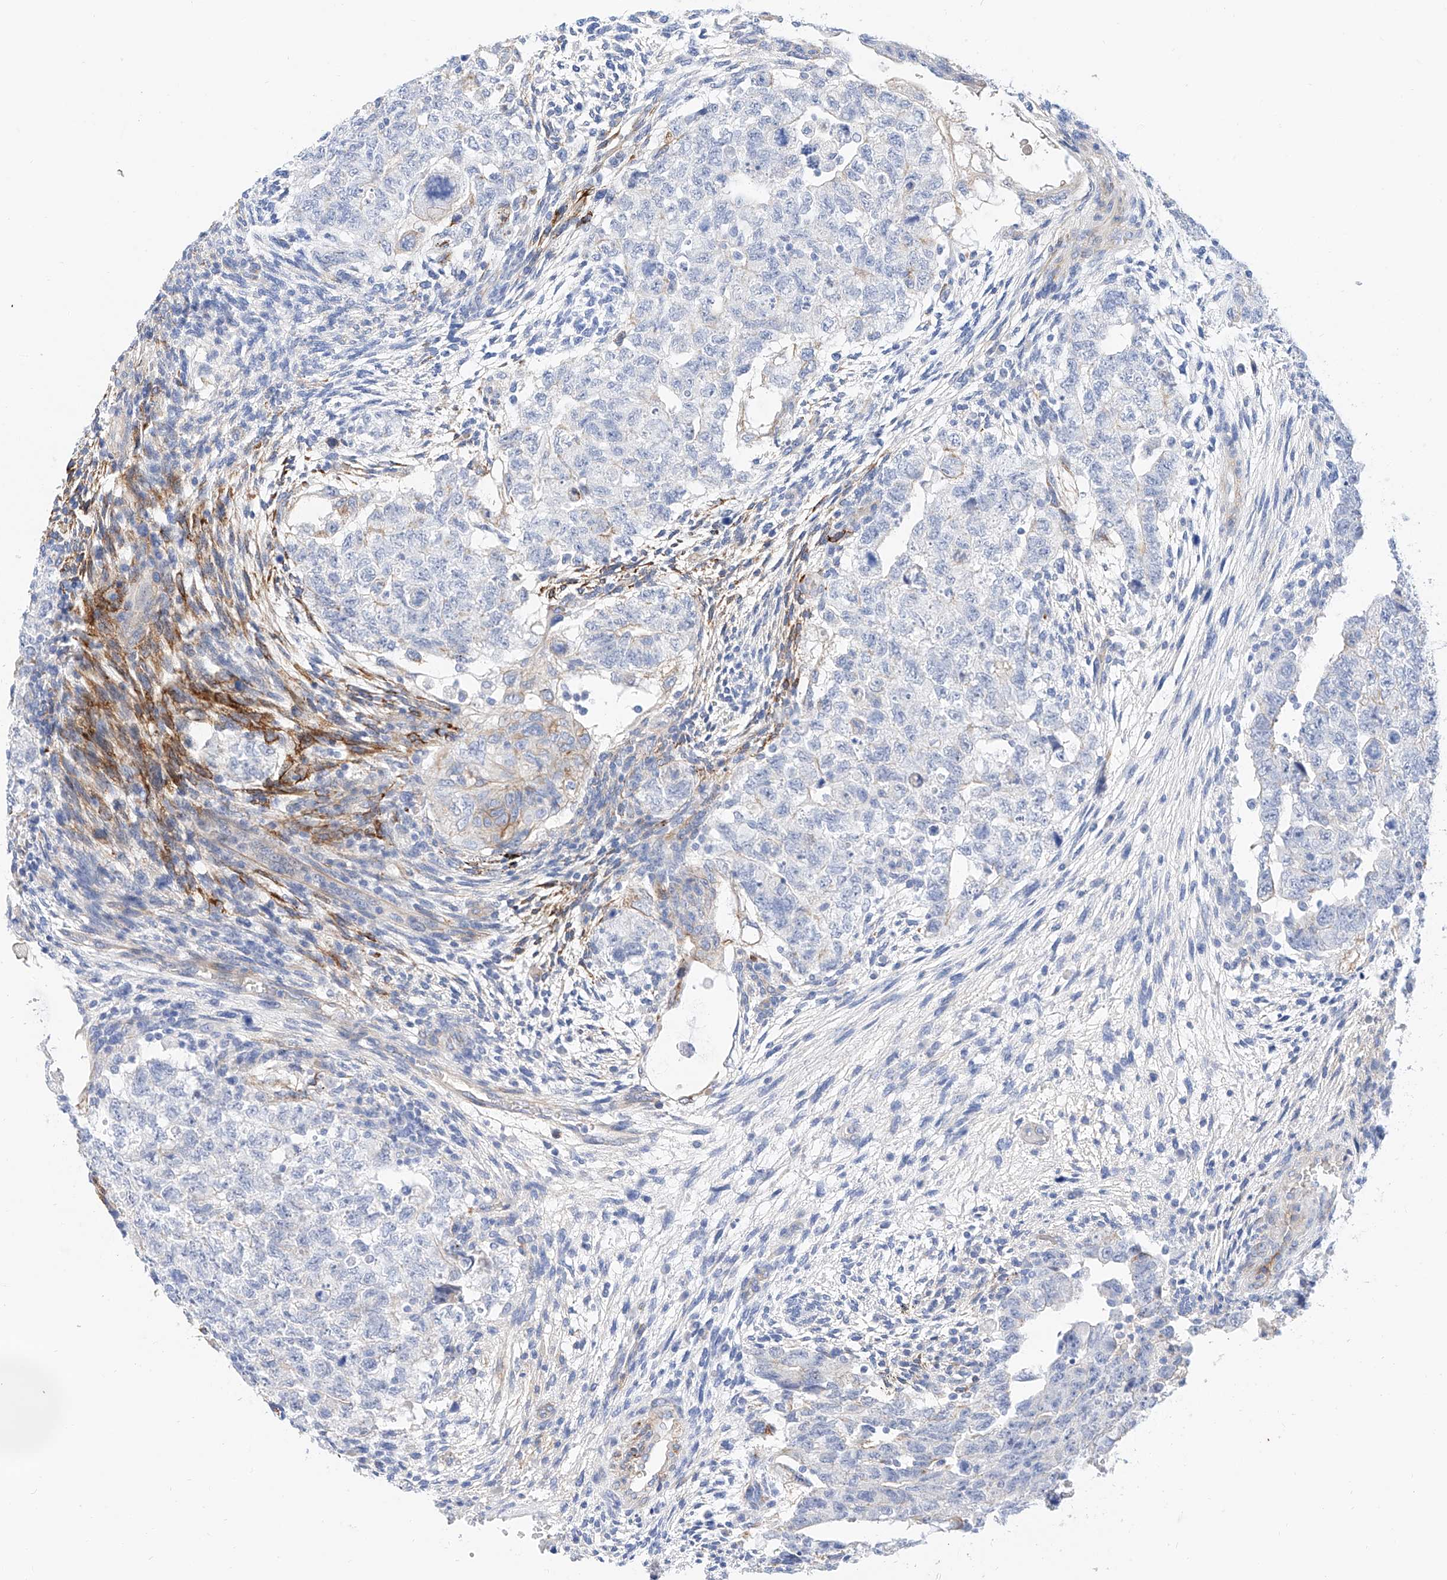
{"staining": {"intensity": "negative", "quantity": "none", "location": "none"}, "tissue": "testis cancer", "cell_type": "Tumor cells", "image_type": "cancer", "snomed": [{"axis": "morphology", "description": "Carcinoma, Embryonal, NOS"}, {"axis": "topography", "description": "Testis"}], "caption": "A micrograph of testis embryonal carcinoma stained for a protein exhibits no brown staining in tumor cells.", "gene": "SBSPON", "patient": {"sex": "male", "age": 36}}